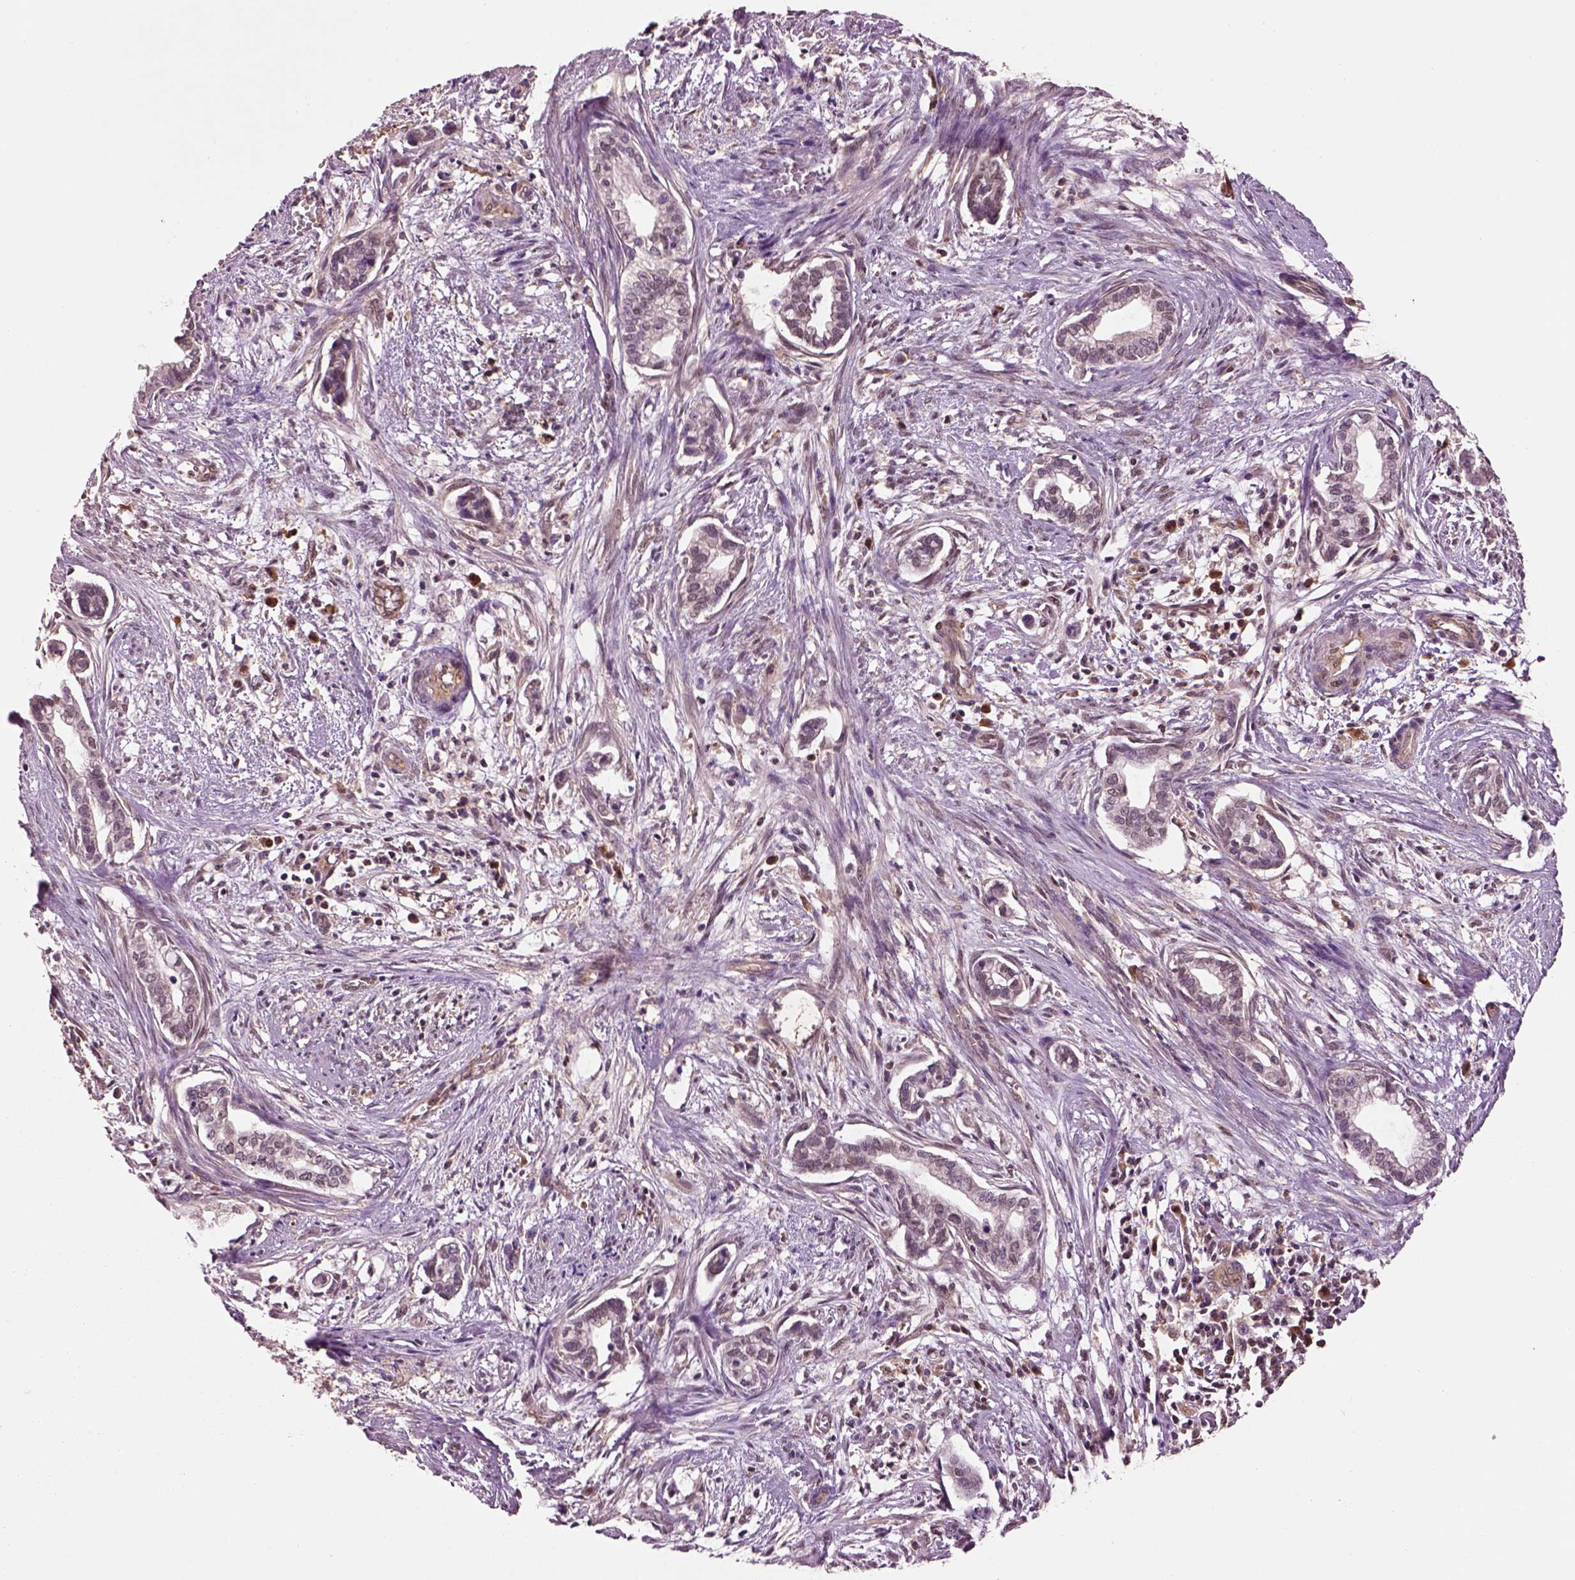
{"staining": {"intensity": "negative", "quantity": "none", "location": "none"}, "tissue": "cervical cancer", "cell_type": "Tumor cells", "image_type": "cancer", "snomed": [{"axis": "morphology", "description": "Adenocarcinoma, NOS"}, {"axis": "topography", "description": "Cervix"}], "caption": "This is a image of immunohistochemistry staining of cervical cancer (adenocarcinoma), which shows no expression in tumor cells.", "gene": "MDP1", "patient": {"sex": "female", "age": 62}}